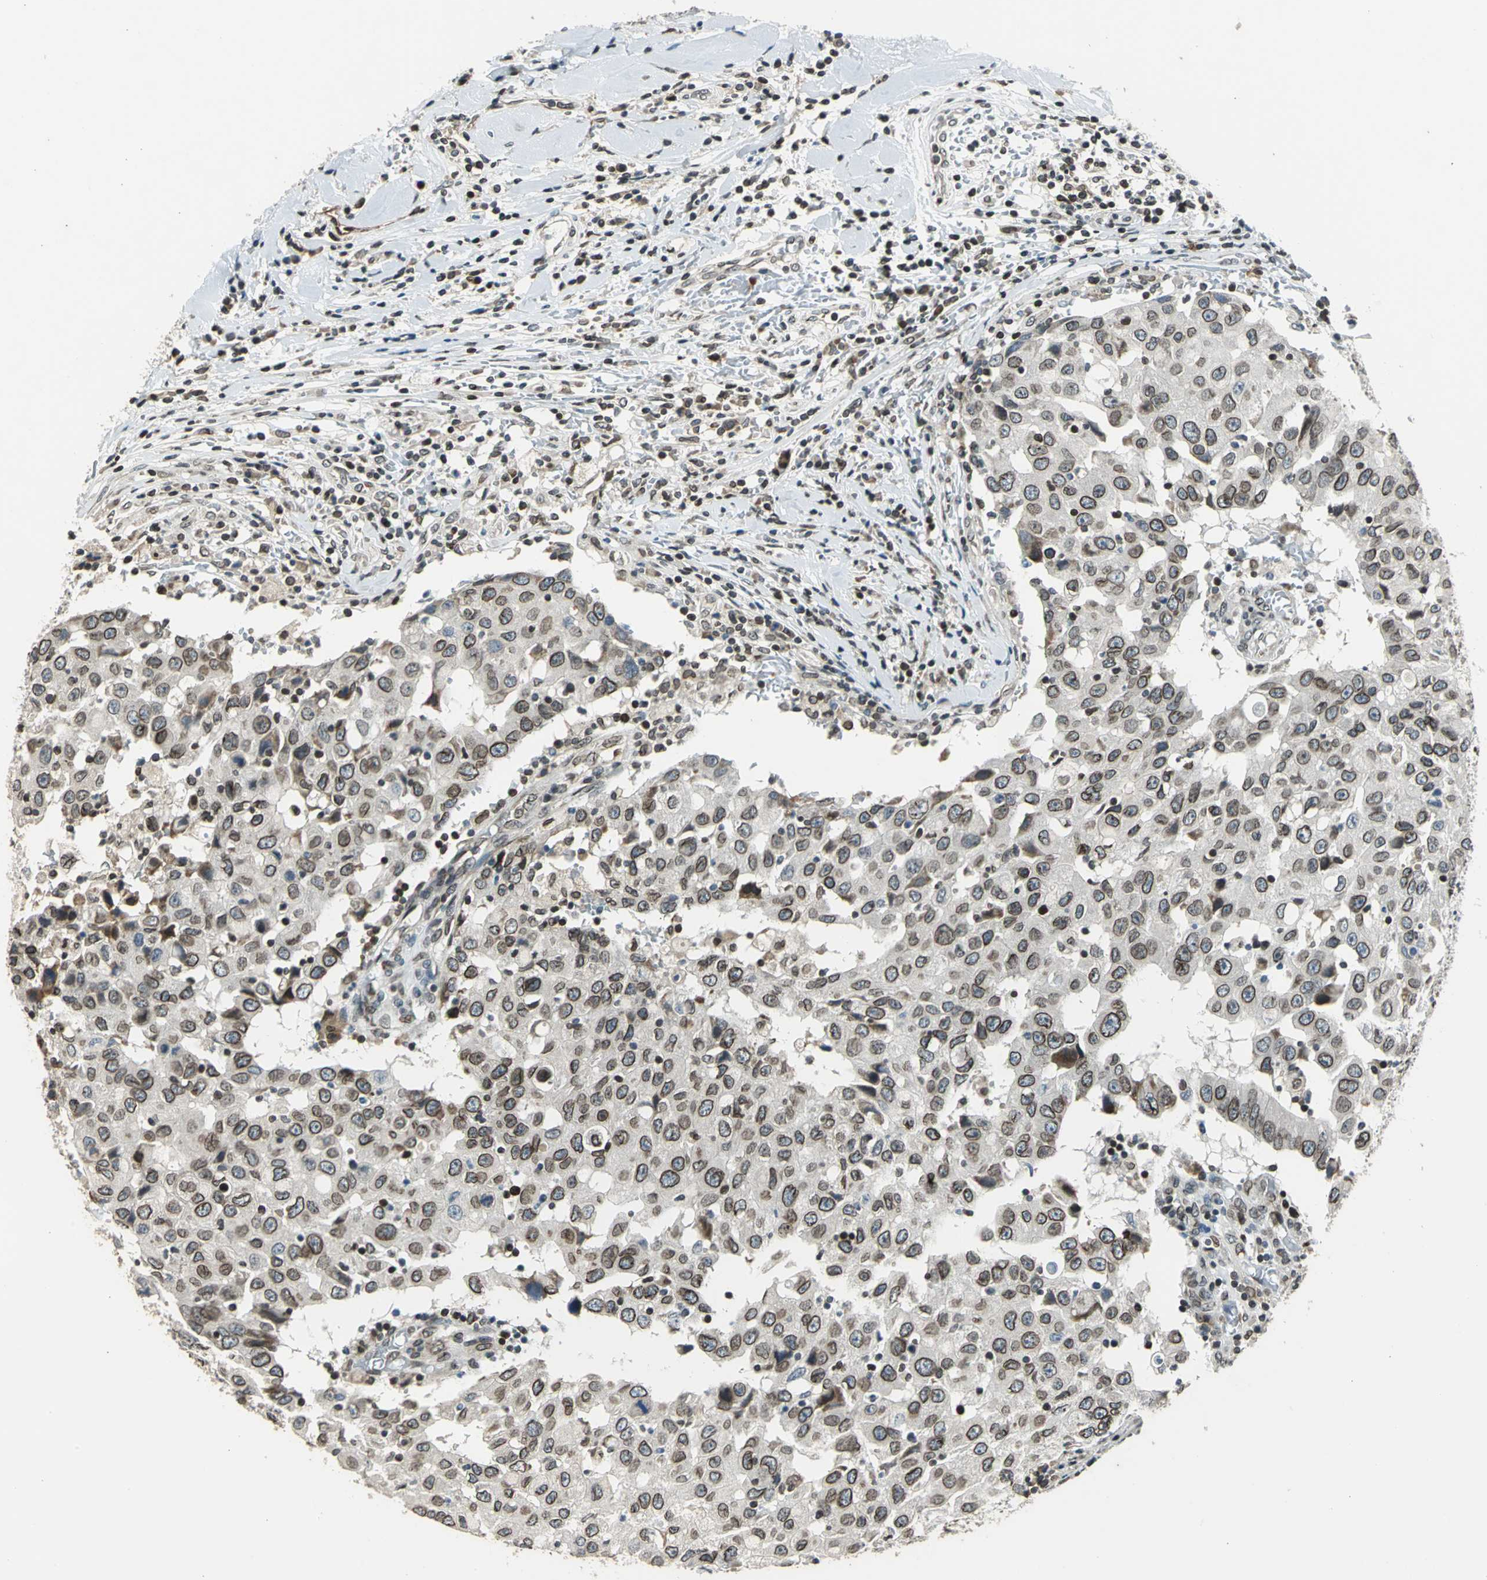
{"staining": {"intensity": "strong", "quantity": ">75%", "location": "cytoplasmic/membranous,nuclear"}, "tissue": "breast cancer", "cell_type": "Tumor cells", "image_type": "cancer", "snomed": [{"axis": "morphology", "description": "Duct carcinoma"}, {"axis": "topography", "description": "Breast"}], "caption": "High-power microscopy captured an immunohistochemistry micrograph of breast cancer (intraductal carcinoma), revealing strong cytoplasmic/membranous and nuclear staining in about >75% of tumor cells.", "gene": "BRIP1", "patient": {"sex": "female", "age": 27}}